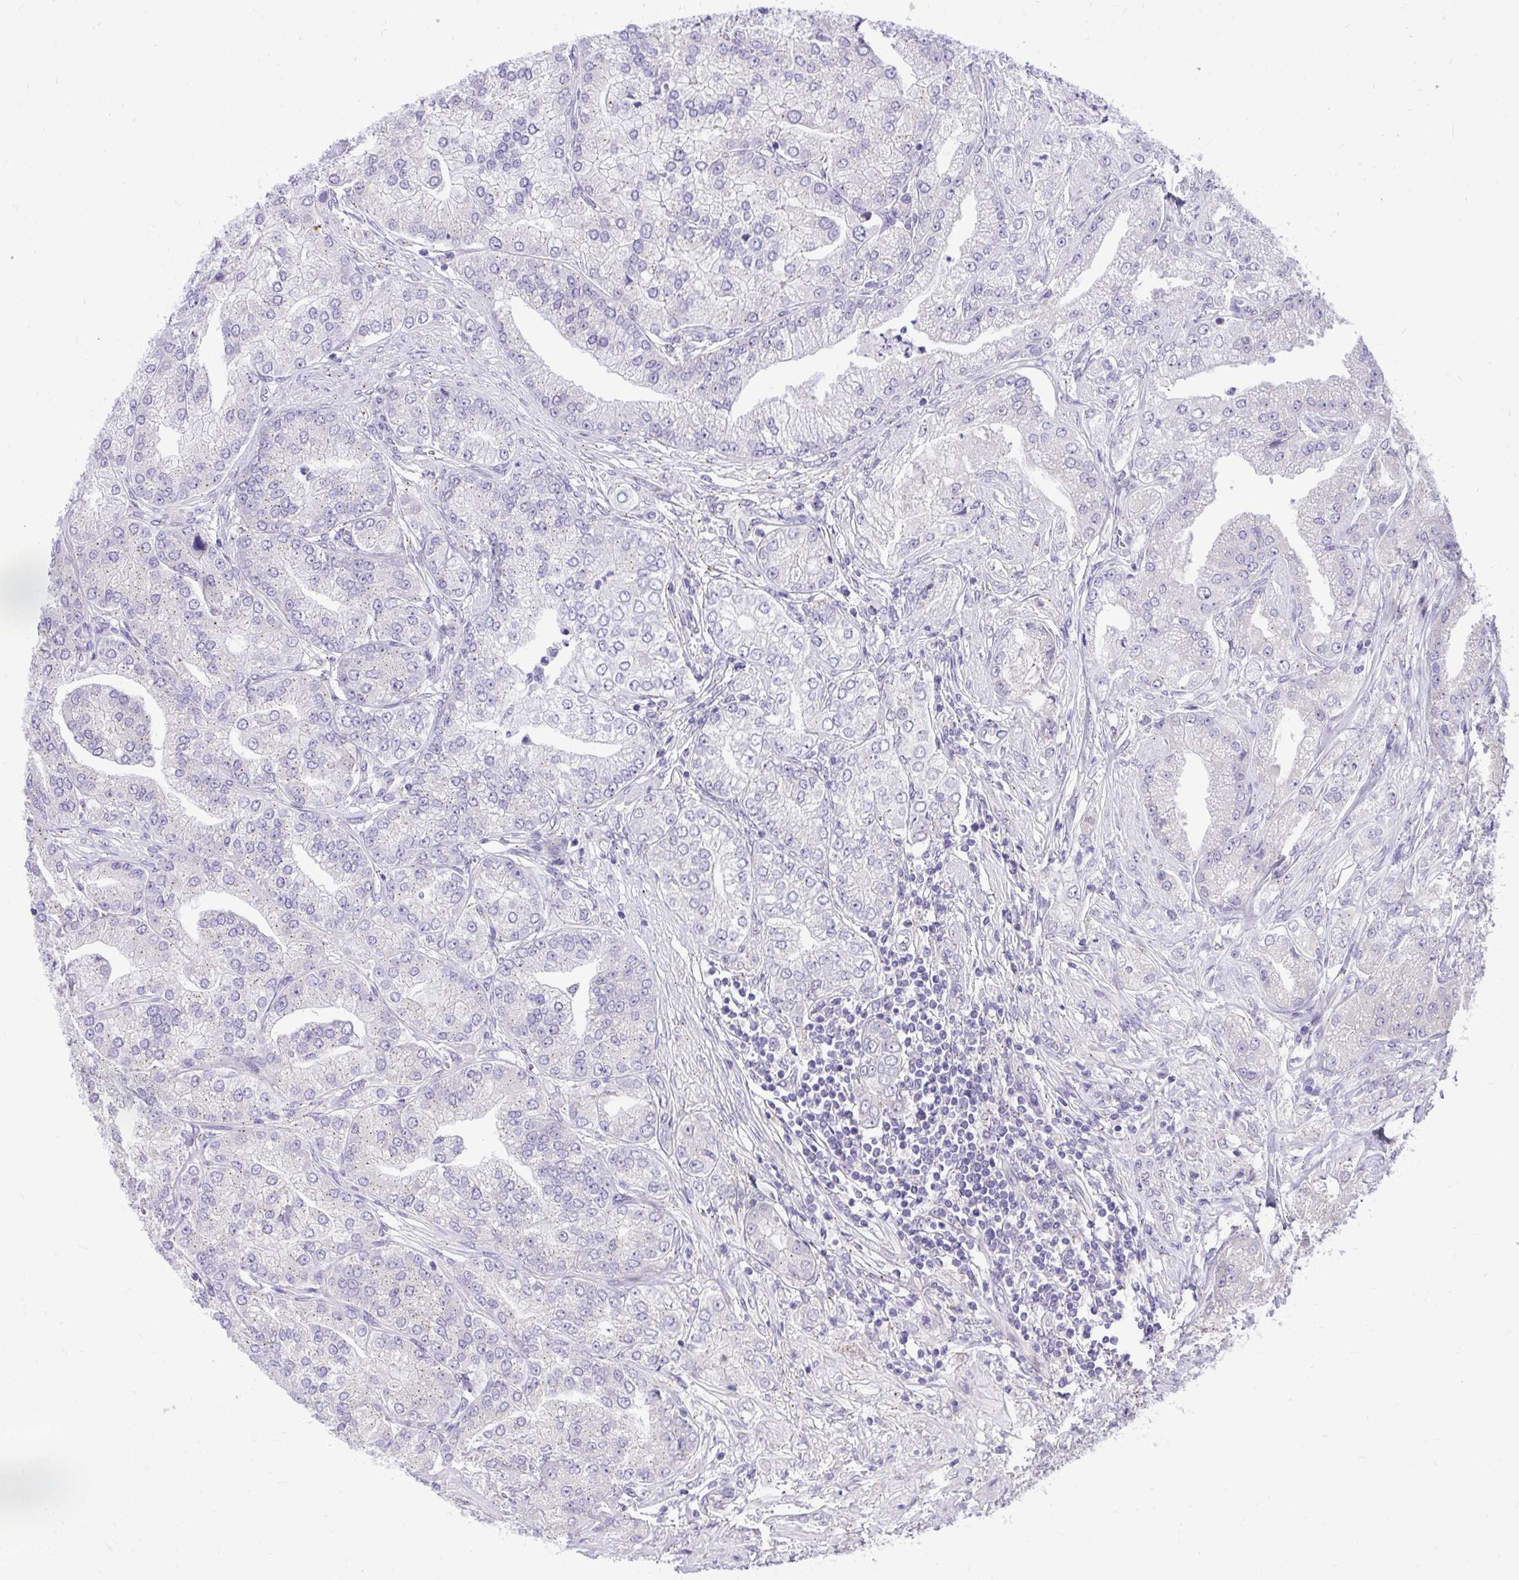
{"staining": {"intensity": "weak", "quantity": "<25%", "location": "cytoplasmic/membranous"}, "tissue": "prostate cancer", "cell_type": "Tumor cells", "image_type": "cancer", "snomed": [{"axis": "morphology", "description": "Adenocarcinoma, High grade"}, {"axis": "topography", "description": "Prostate"}], "caption": "A micrograph of human prostate cancer (high-grade adenocarcinoma) is negative for staining in tumor cells. (IHC, brightfield microscopy, high magnification).", "gene": "CEACAM18", "patient": {"sex": "male", "age": 61}}